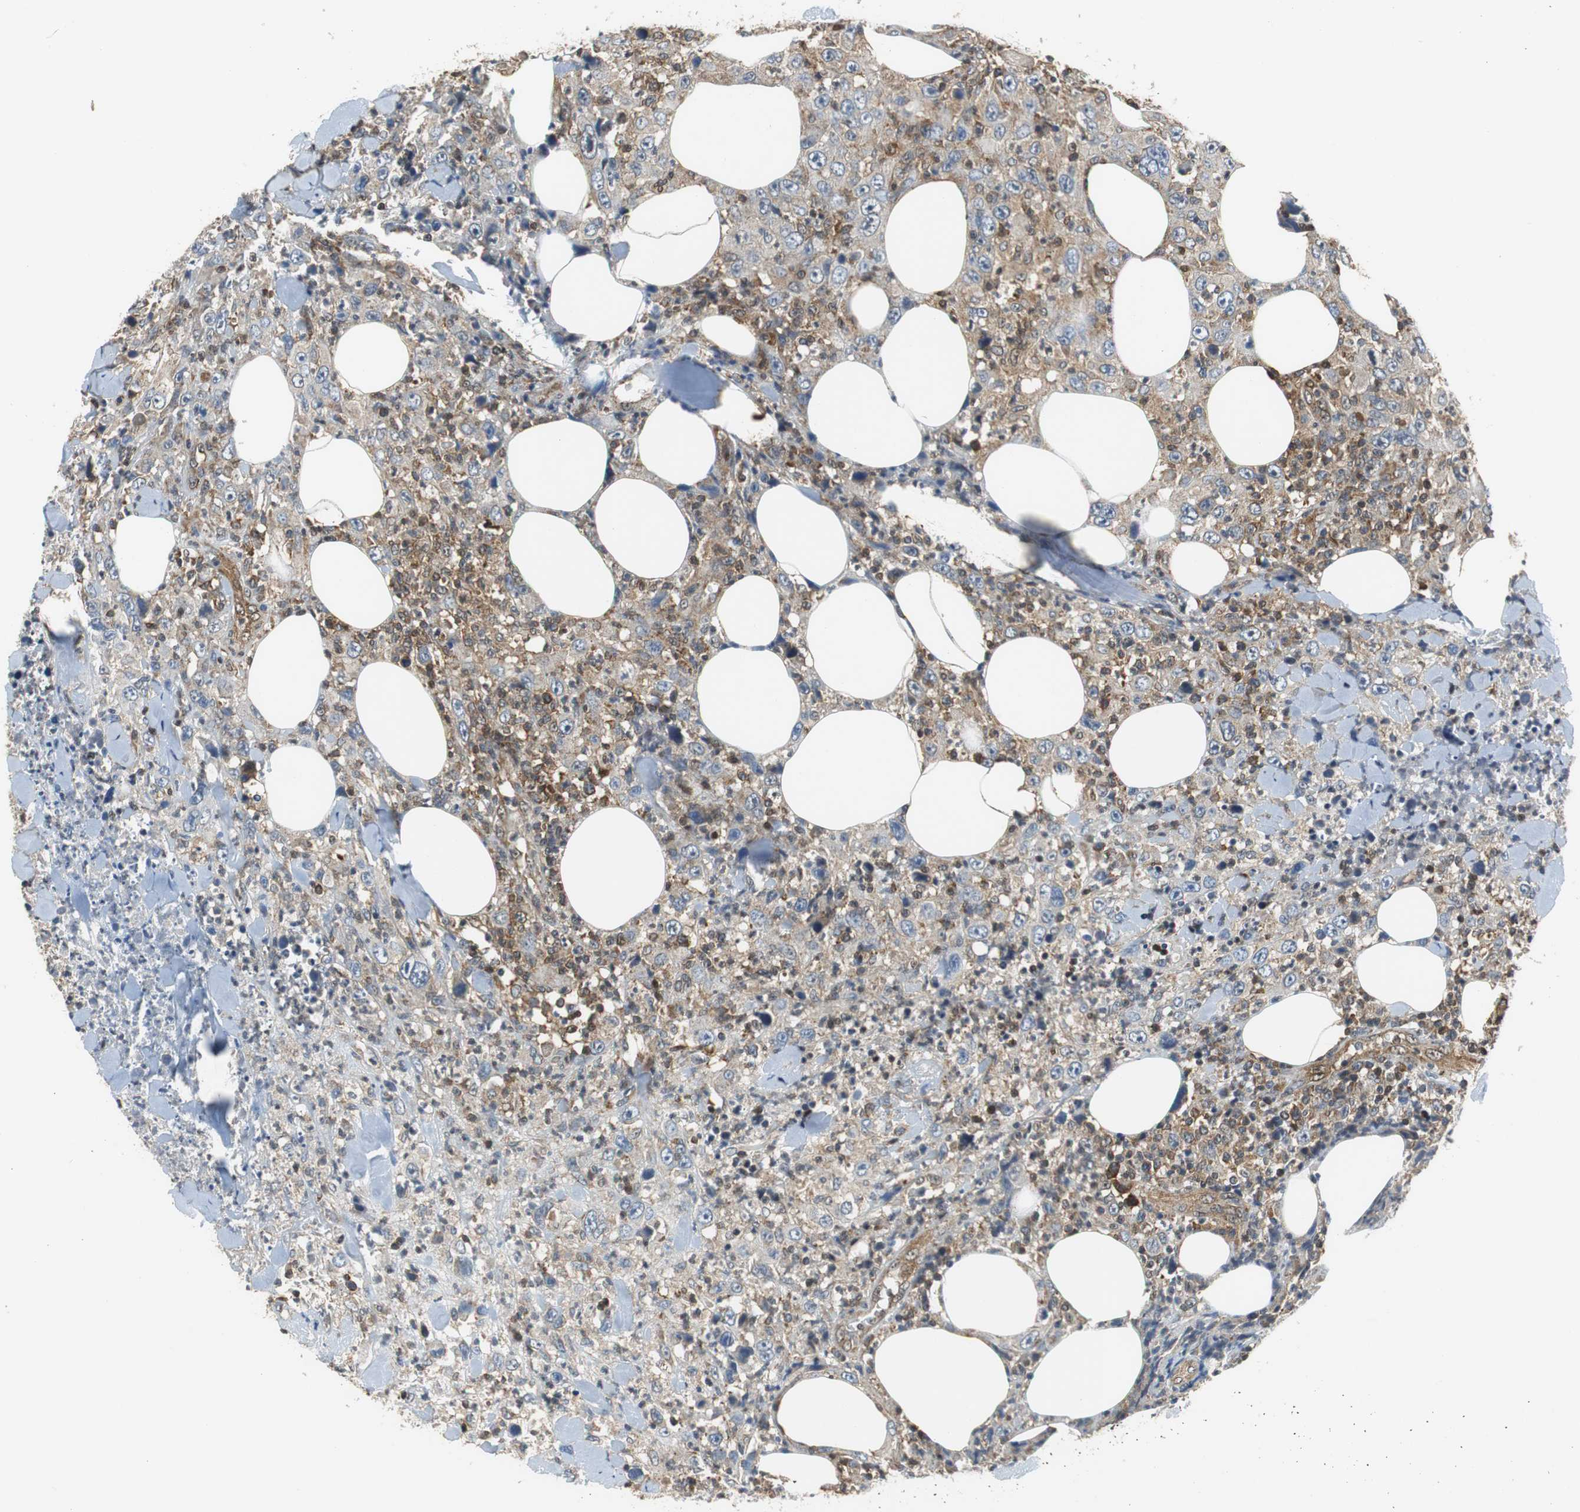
{"staining": {"intensity": "moderate", "quantity": ">75%", "location": "cytoplasmic/membranous"}, "tissue": "thyroid cancer", "cell_type": "Tumor cells", "image_type": "cancer", "snomed": [{"axis": "morphology", "description": "Carcinoma, NOS"}, {"axis": "topography", "description": "Thyroid gland"}], "caption": "Thyroid carcinoma stained for a protein demonstrates moderate cytoplasmic/membranous positivity in tumor cells. (DAB = brown stain, brightfield microscopy at high magnification).", "gene": "GSDMD", "patient": {"sex": "female", "age": 77}}